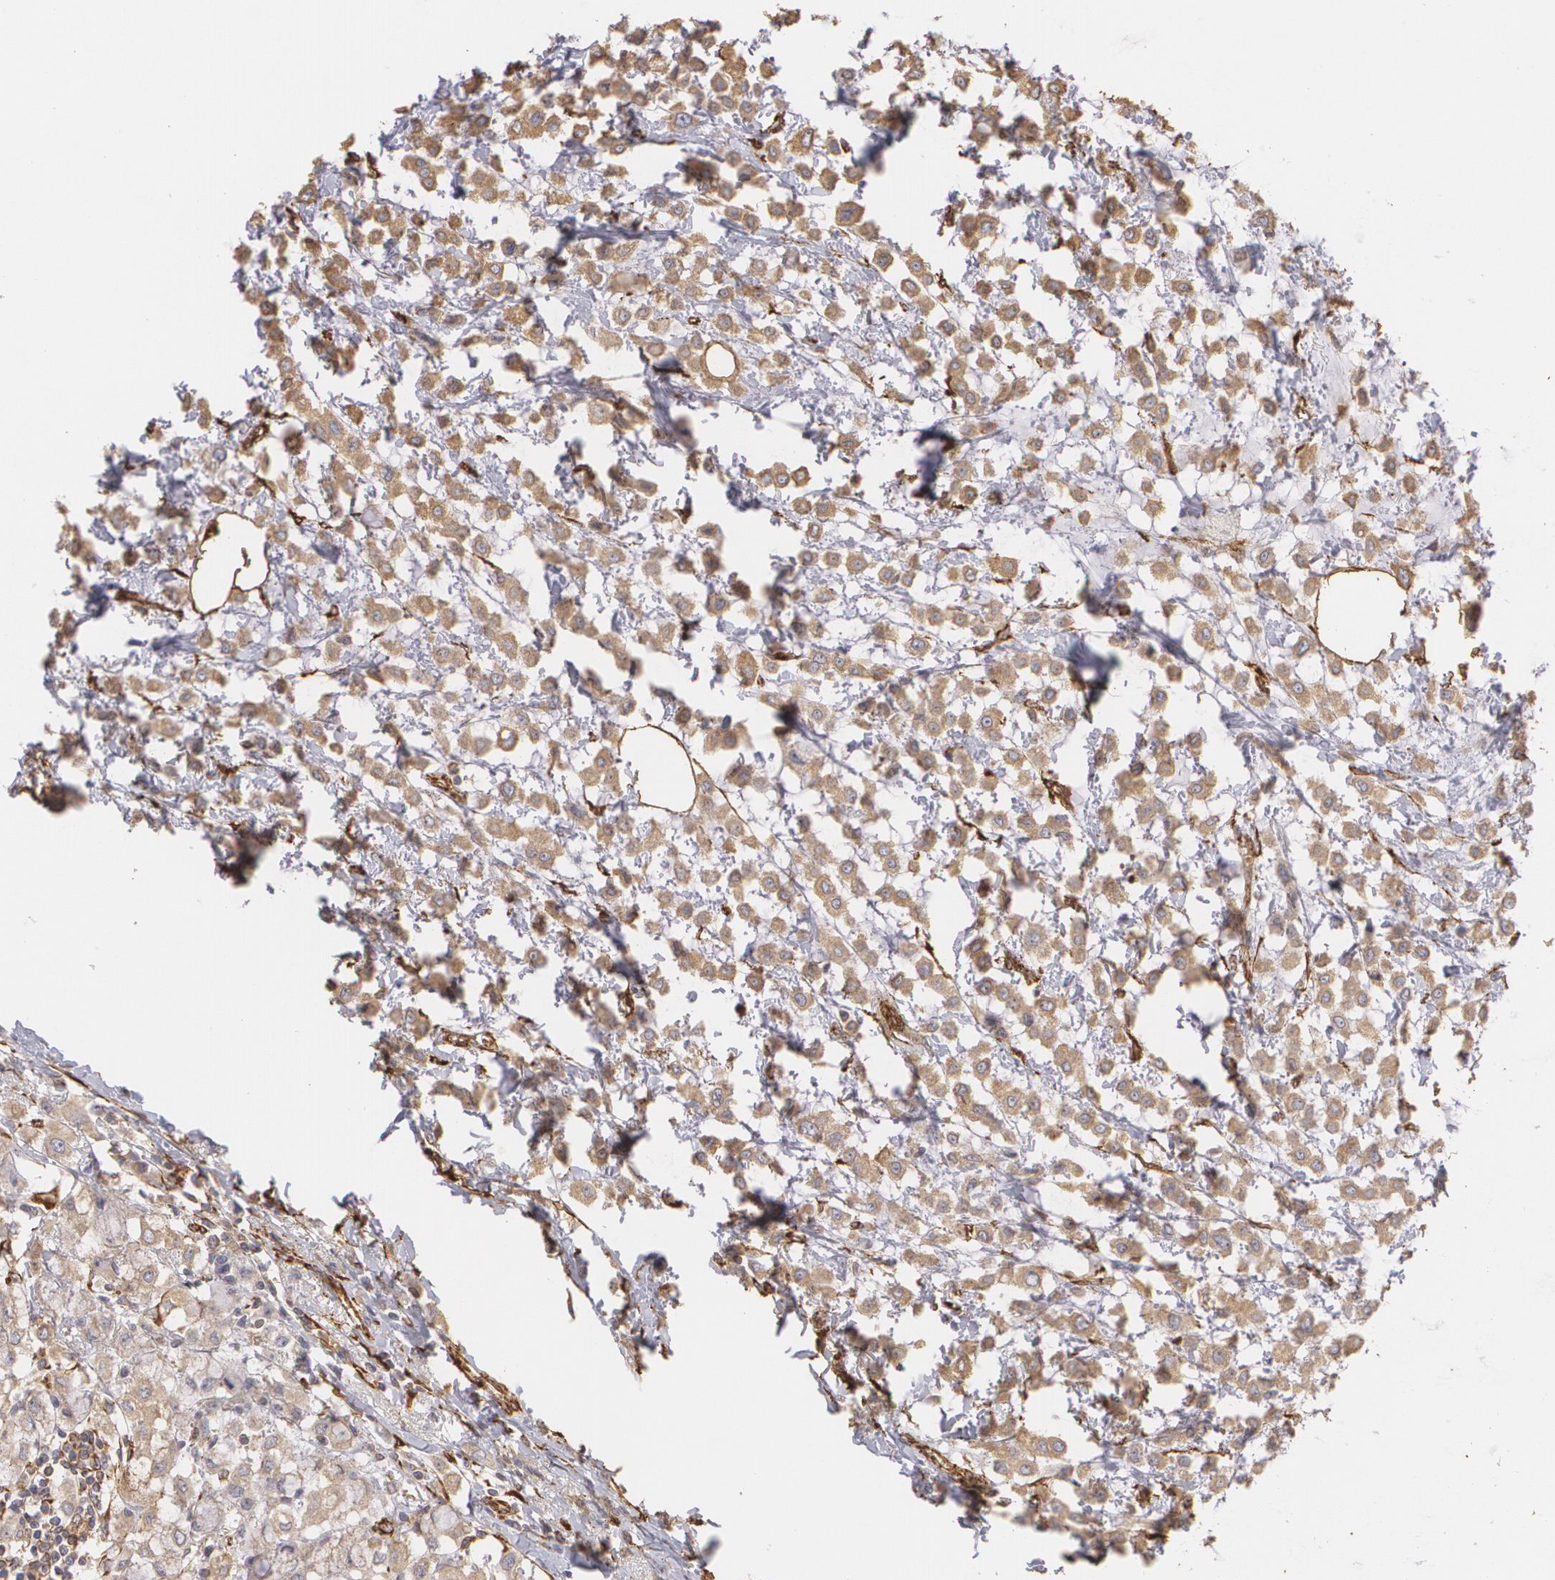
{"staining": {"intensity": "moderate", "quantity": ">75%", "location": "cytoplasmic/membranous"}, "tissue": "breast cancer", "cell_type": "Tumor cells", "image_type": "cancer", "snomed": [{"axis": "morphology", "description": "Lobular carcinoma"}, {"axis": "topography", "description": "Breast"}], "caption": "Breast cancer (lobular carcinoma) was stained to show a protein in brown. There is medium levels of moderate cytoplasmic/membranous expression in approximately >75% of tumor cells. (IHC, brightfield microscopy, high magnification).", "gene": "CYB5R3", "patient": {"sex": "female", "age": 85}}